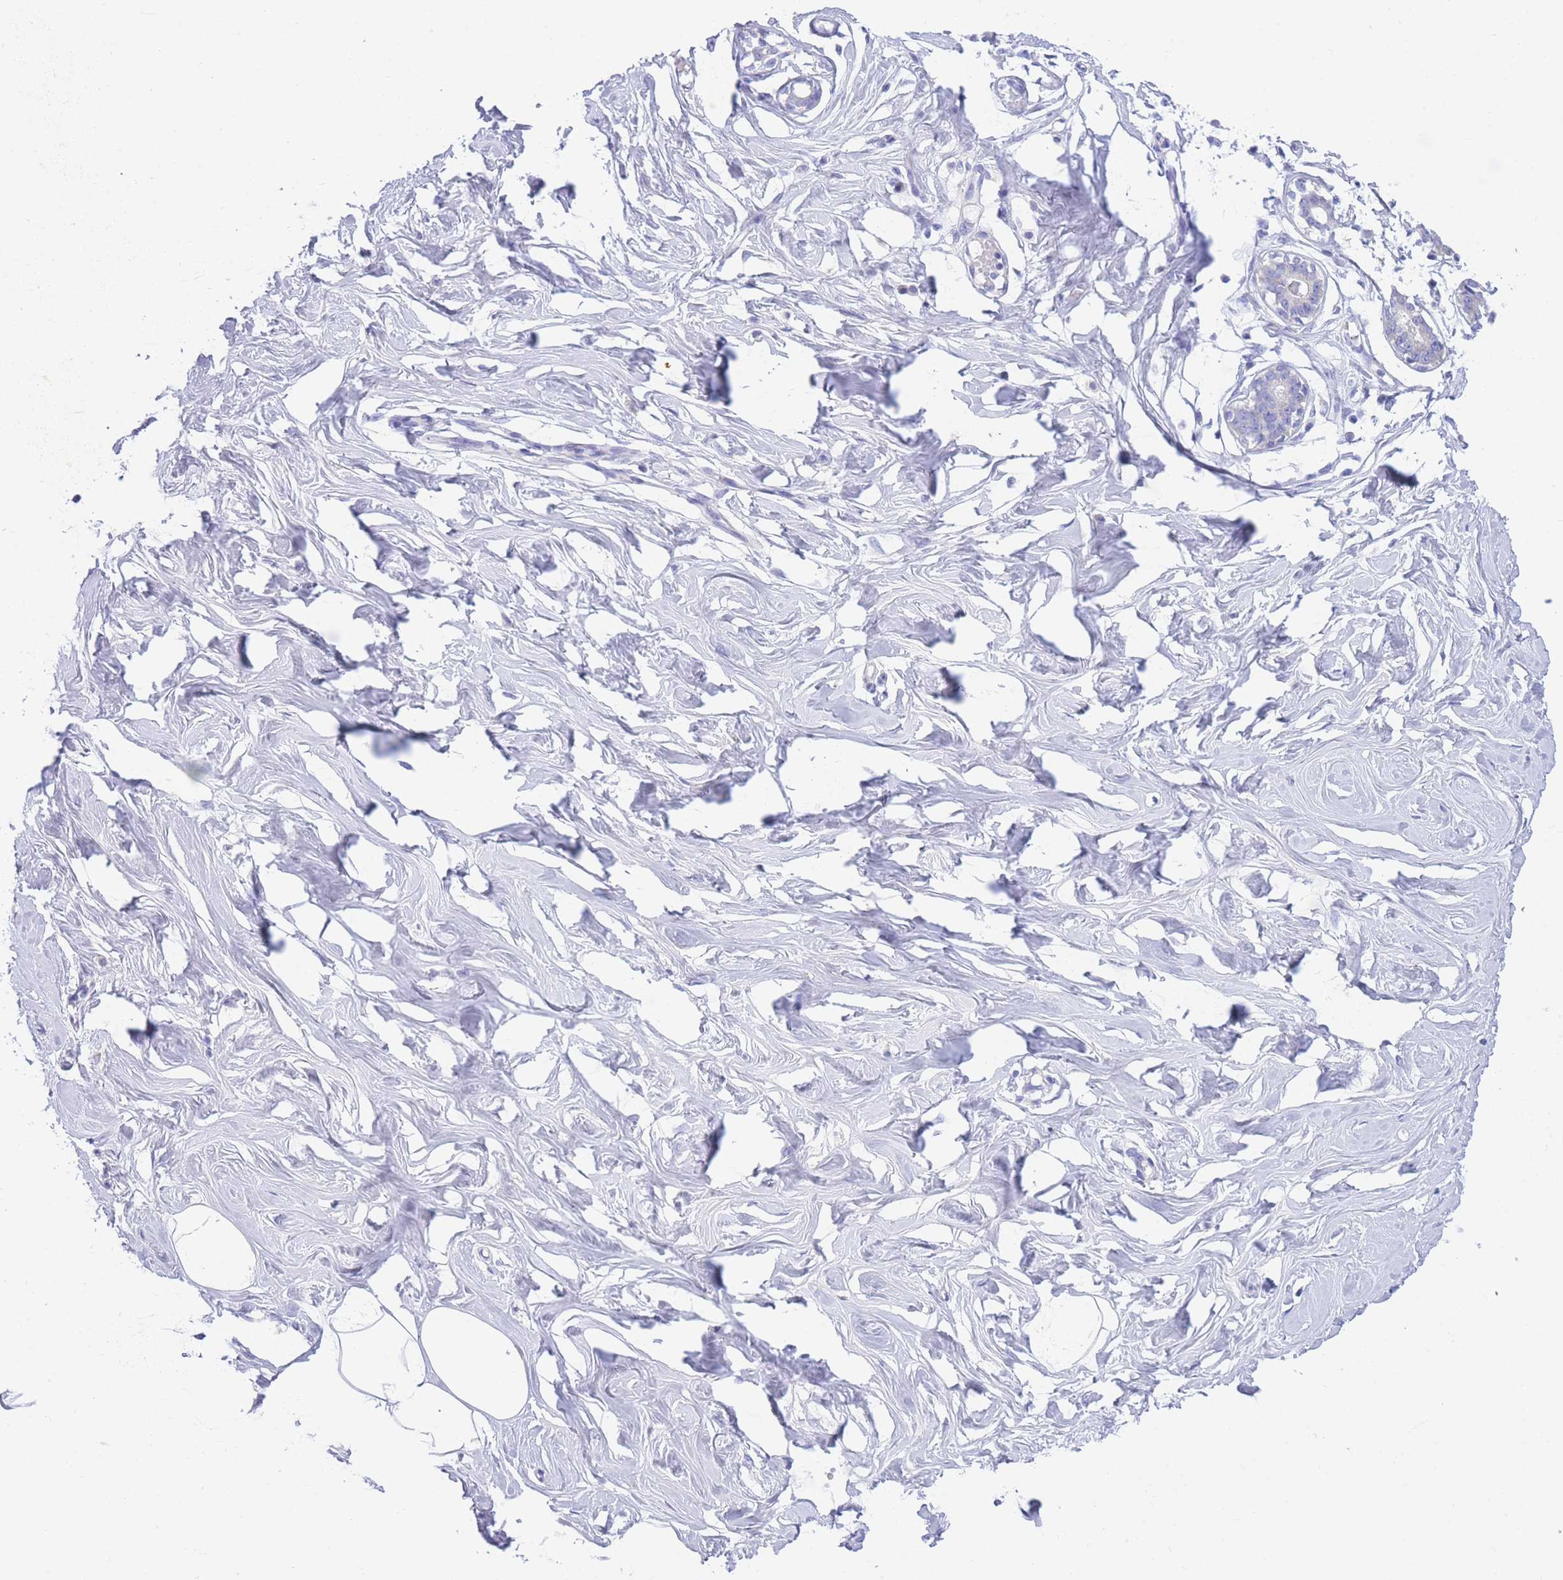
{"staining": {"intensity": "weak", "quantity": "<25%", "location": "cytoplasmic/membranous"}, "tissue": "breast", "cell_type": "Adipocytes", "image_type": "normal", "snomed": [{"axis": "morphology", "description": "Normal tissue, NOS"}, {"axis": "morphology", "description": "Adenoma, NOS"}, {"axis": "topography", "description": "Breast"}], "caption": "The image demonstrates no staining of adipocytes in benign breast. (Stains: DAB (3,3'-diaminobenzidine) immunohistochemistry with hematoxylin counter stain, Microscopy: brightfield microscopy at high magnification).", "gene": "PCDHB3", "patient": {"sex": "female", "age": 23}}